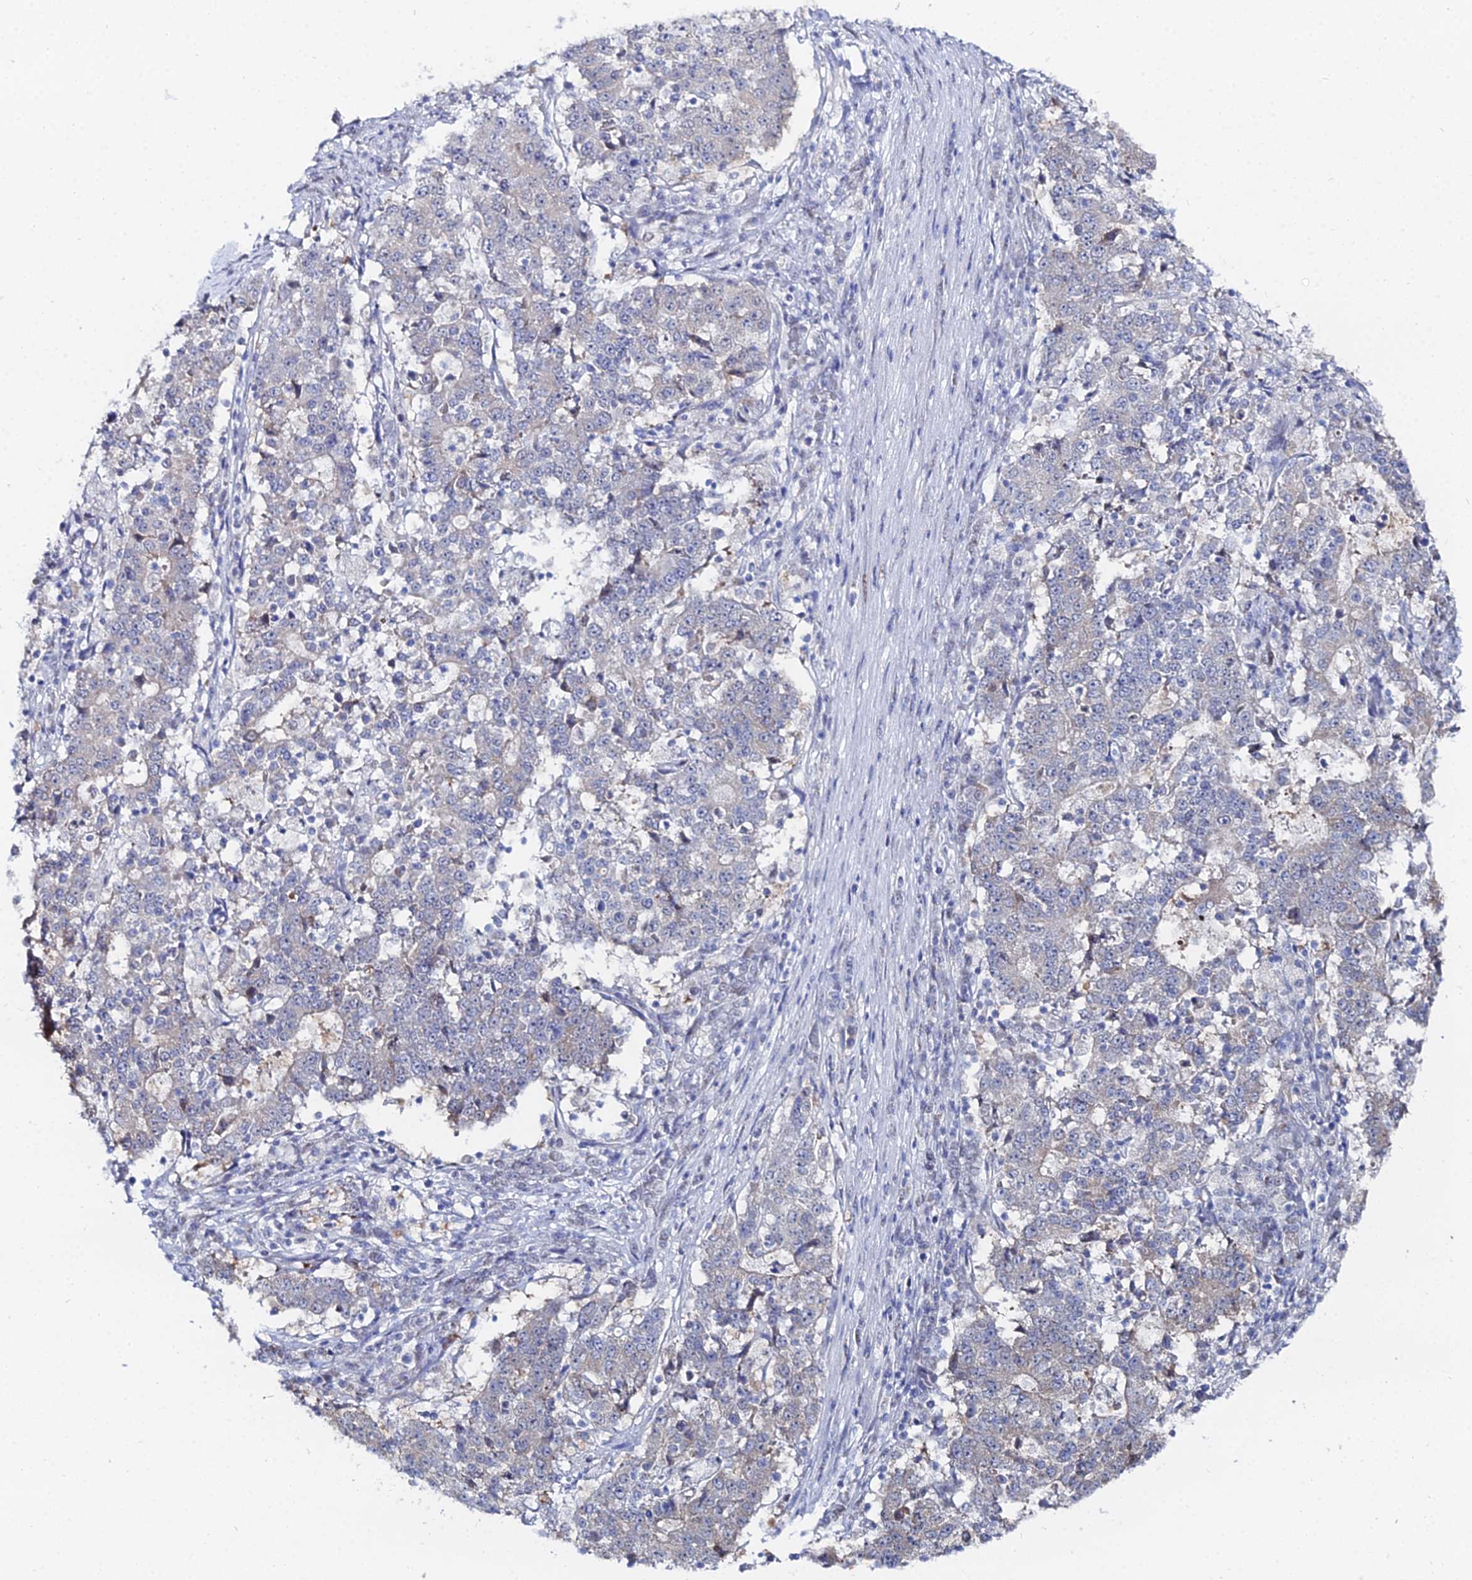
{"staining": {"intensity": "negative", "quantity": "none", "location": "none"}, "tissue": "stomach cancer", "cell_type": "Tumor cells", "image_type": "cancer", "snomed": [{"axis": "morphology", "description": "Adenocarcinoma, NOS"}, {"axis": "topography", "description": "Stomach"}], "caption": "Tumor cells show no significant positivity in stomach adenocarcinoma.", "gene": "THAP4", "patient": {"sex": "male", "age": 59}}